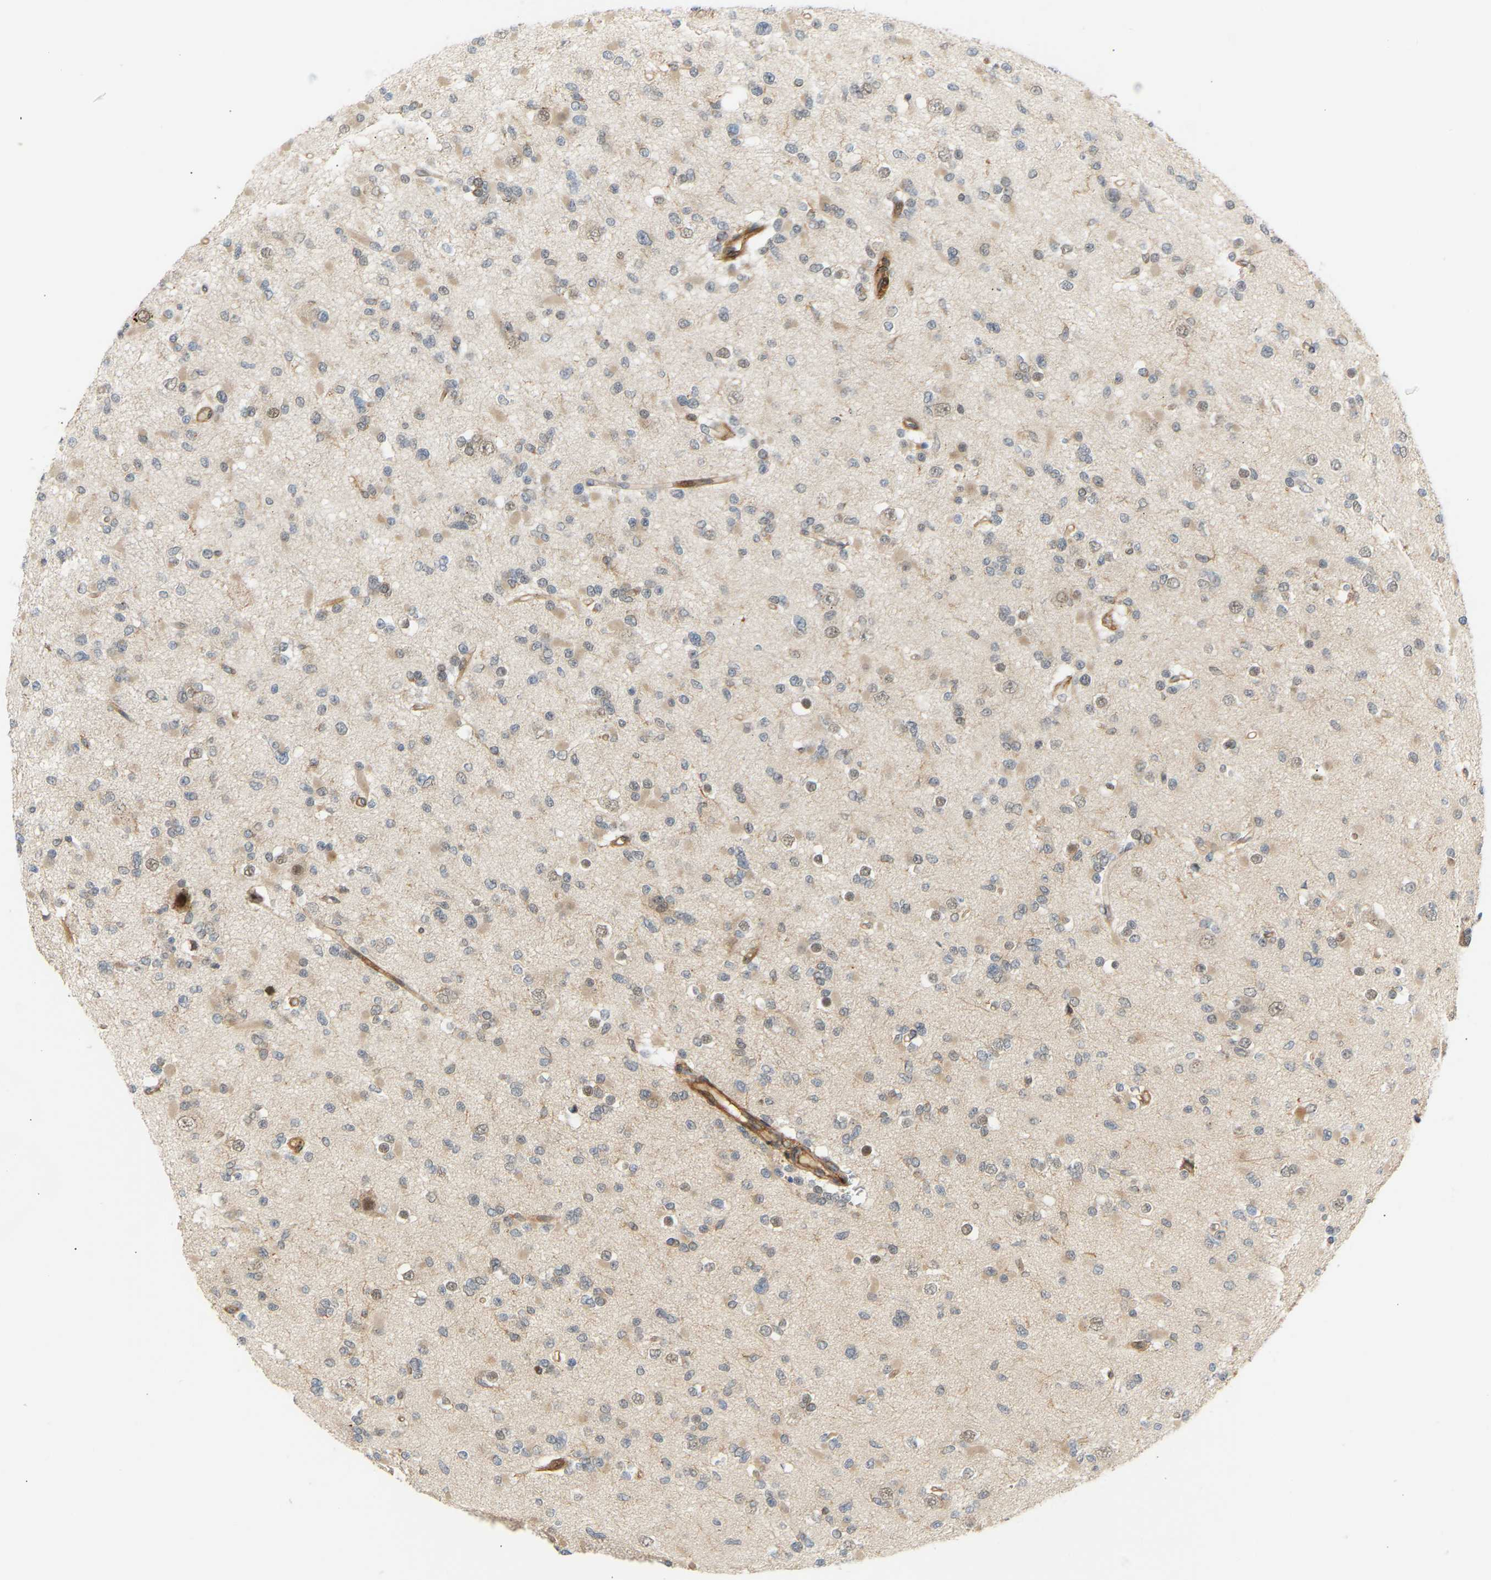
{"staining": {"intensity": "weak", "quantity": "25%-75%", "location": "cytoplasmic/membranous,nuclear"}, "tissue": "glioma", "cell_type": "Tumor cells", "image_type": "cancer", "snomed": [{"axis": "morphology", "description": "Glioma, malignant, Low grade"}, {"axis": "topography", "description": "Brain"}], "caption": "Immunohistochemical staining of human glioma reveals weak cytoplasmic/membranous and nuclear protein positivity in about 25%-75% of tumor cells.", "gene": "PLCG2", "patient": {"sex": "female", "age": 22}}